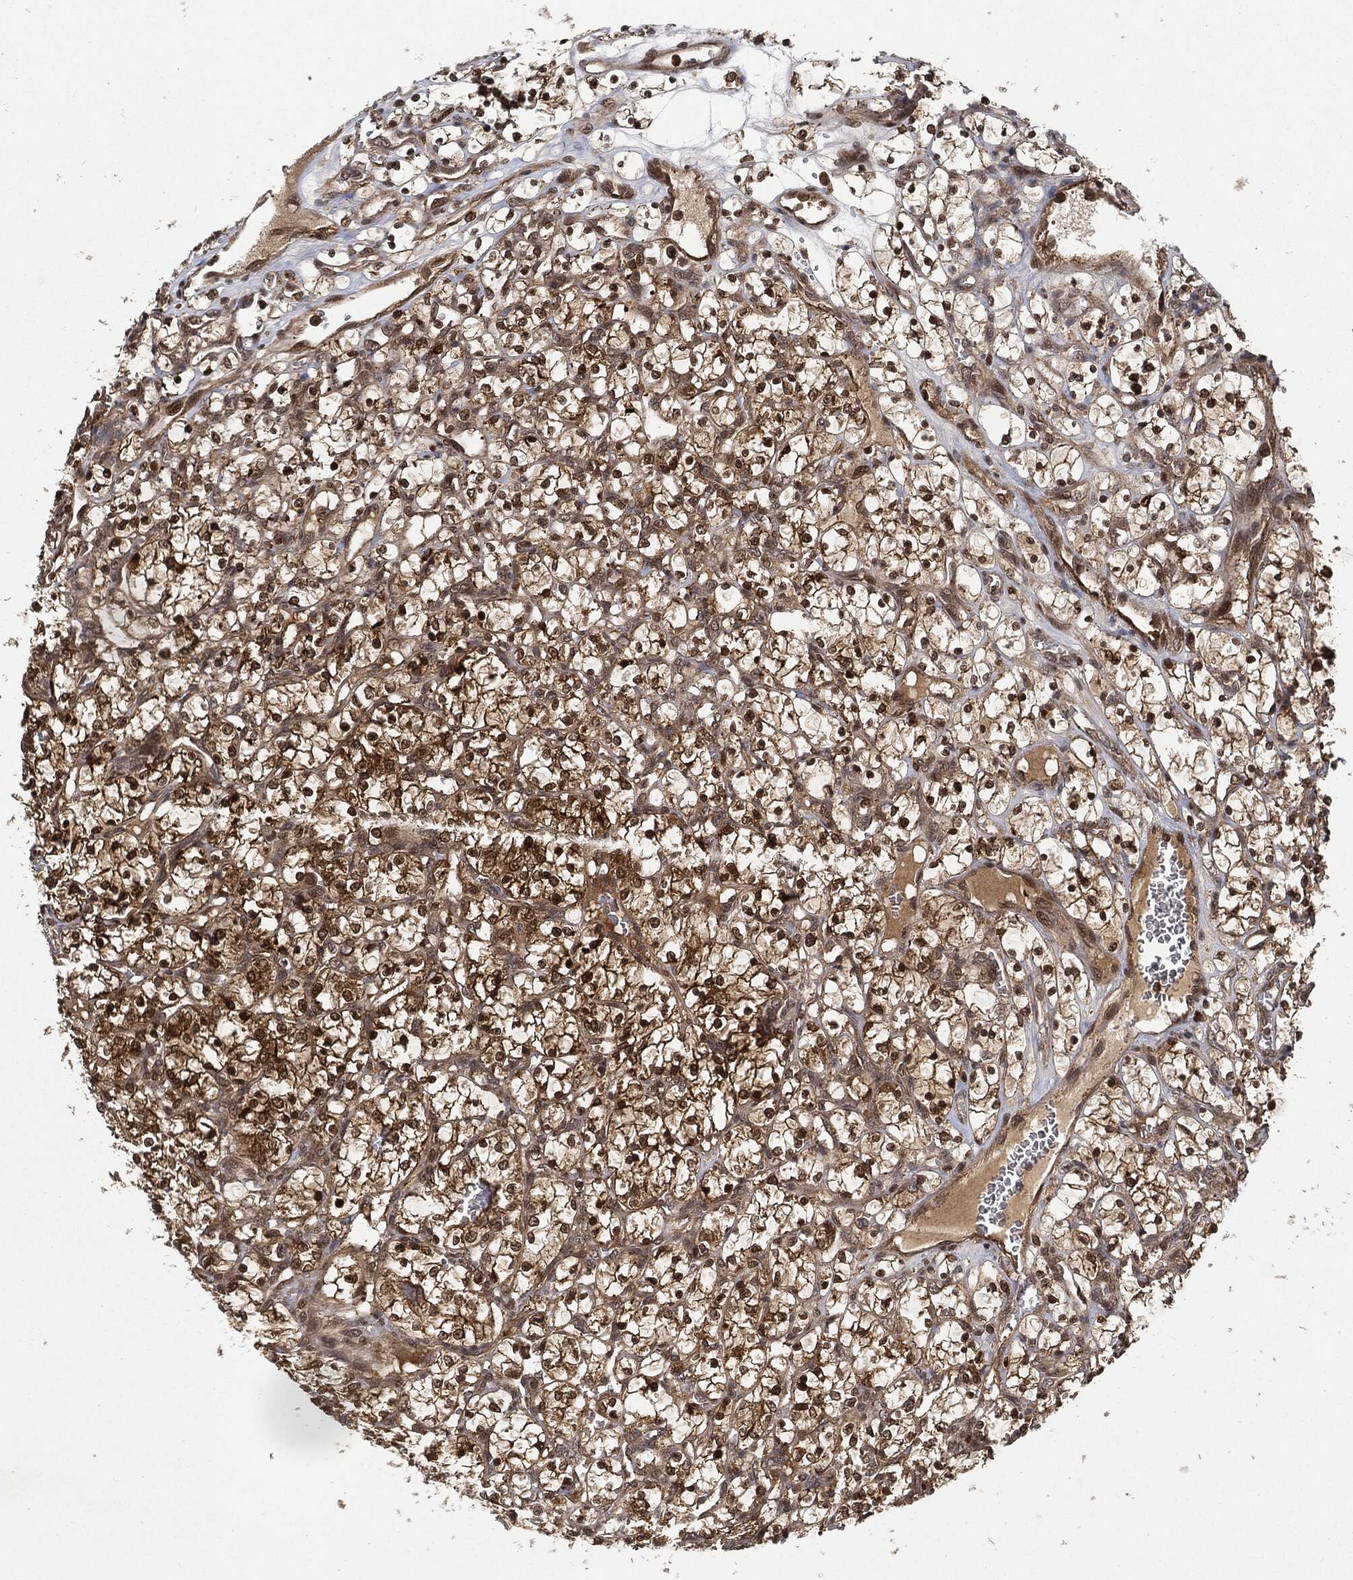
{"staining": {"intensity": "strong", "quantity": ">75%", "location": "cytoplasmic/membranous,nuclear"}, "tissue": "renal cancer", "cell_type": "Tumor cells", "image_type": "cancer", "snomed": [{"axis": "morphology", "description": "Adenocarcinoma, NOS"}, {"axis": "topography", "description": "Kidney"}], "caption": "Immunohistochemical staining of human renal cancer displays high levels of strong cytoplasmic/membranous and nuclear staining in about >75% of tumor cells.", "gene": "CUTA", "patient": {"sex": "female", "age": 69}}